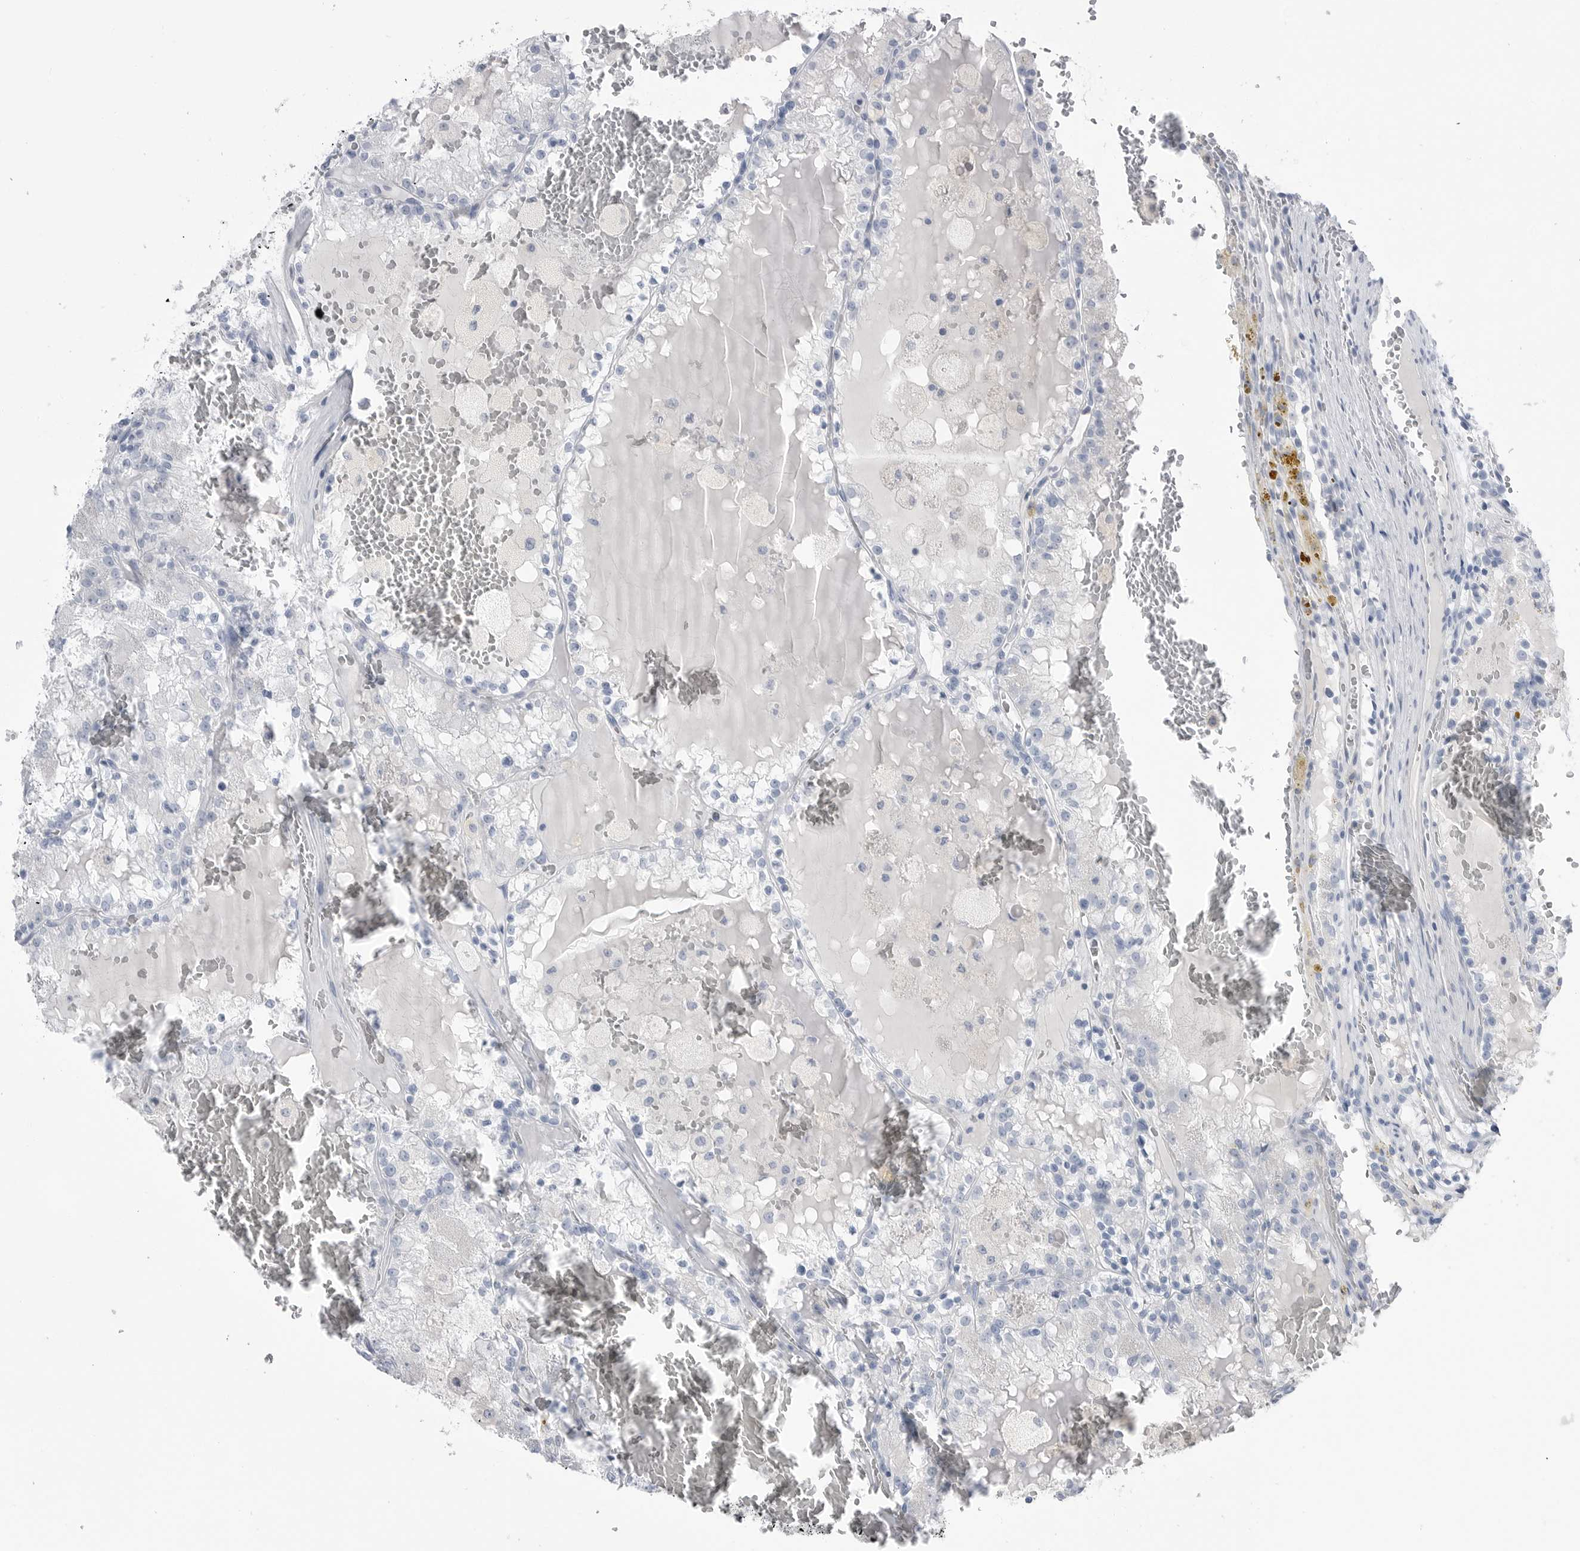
{"staining": {"intensity": "negative", "quantity": "none", "location": "none"}, "tissue": "renal cancer", "cell_type": "Tumor cells", "image_type": "cancer", "snomed": [{"axis": "morphology", "description": "Adenocarcinoma, NOS"}, {"axis": "topography", "description": "Kidney"}], "caption": "Protein analysis of renal cancer (adenocarcinoma) reveals no significant positivity in tumor cells. (DAB IHC, high magnification).", "gene": "ABHD12", "patient": {"sex": "female", "age": 56}}